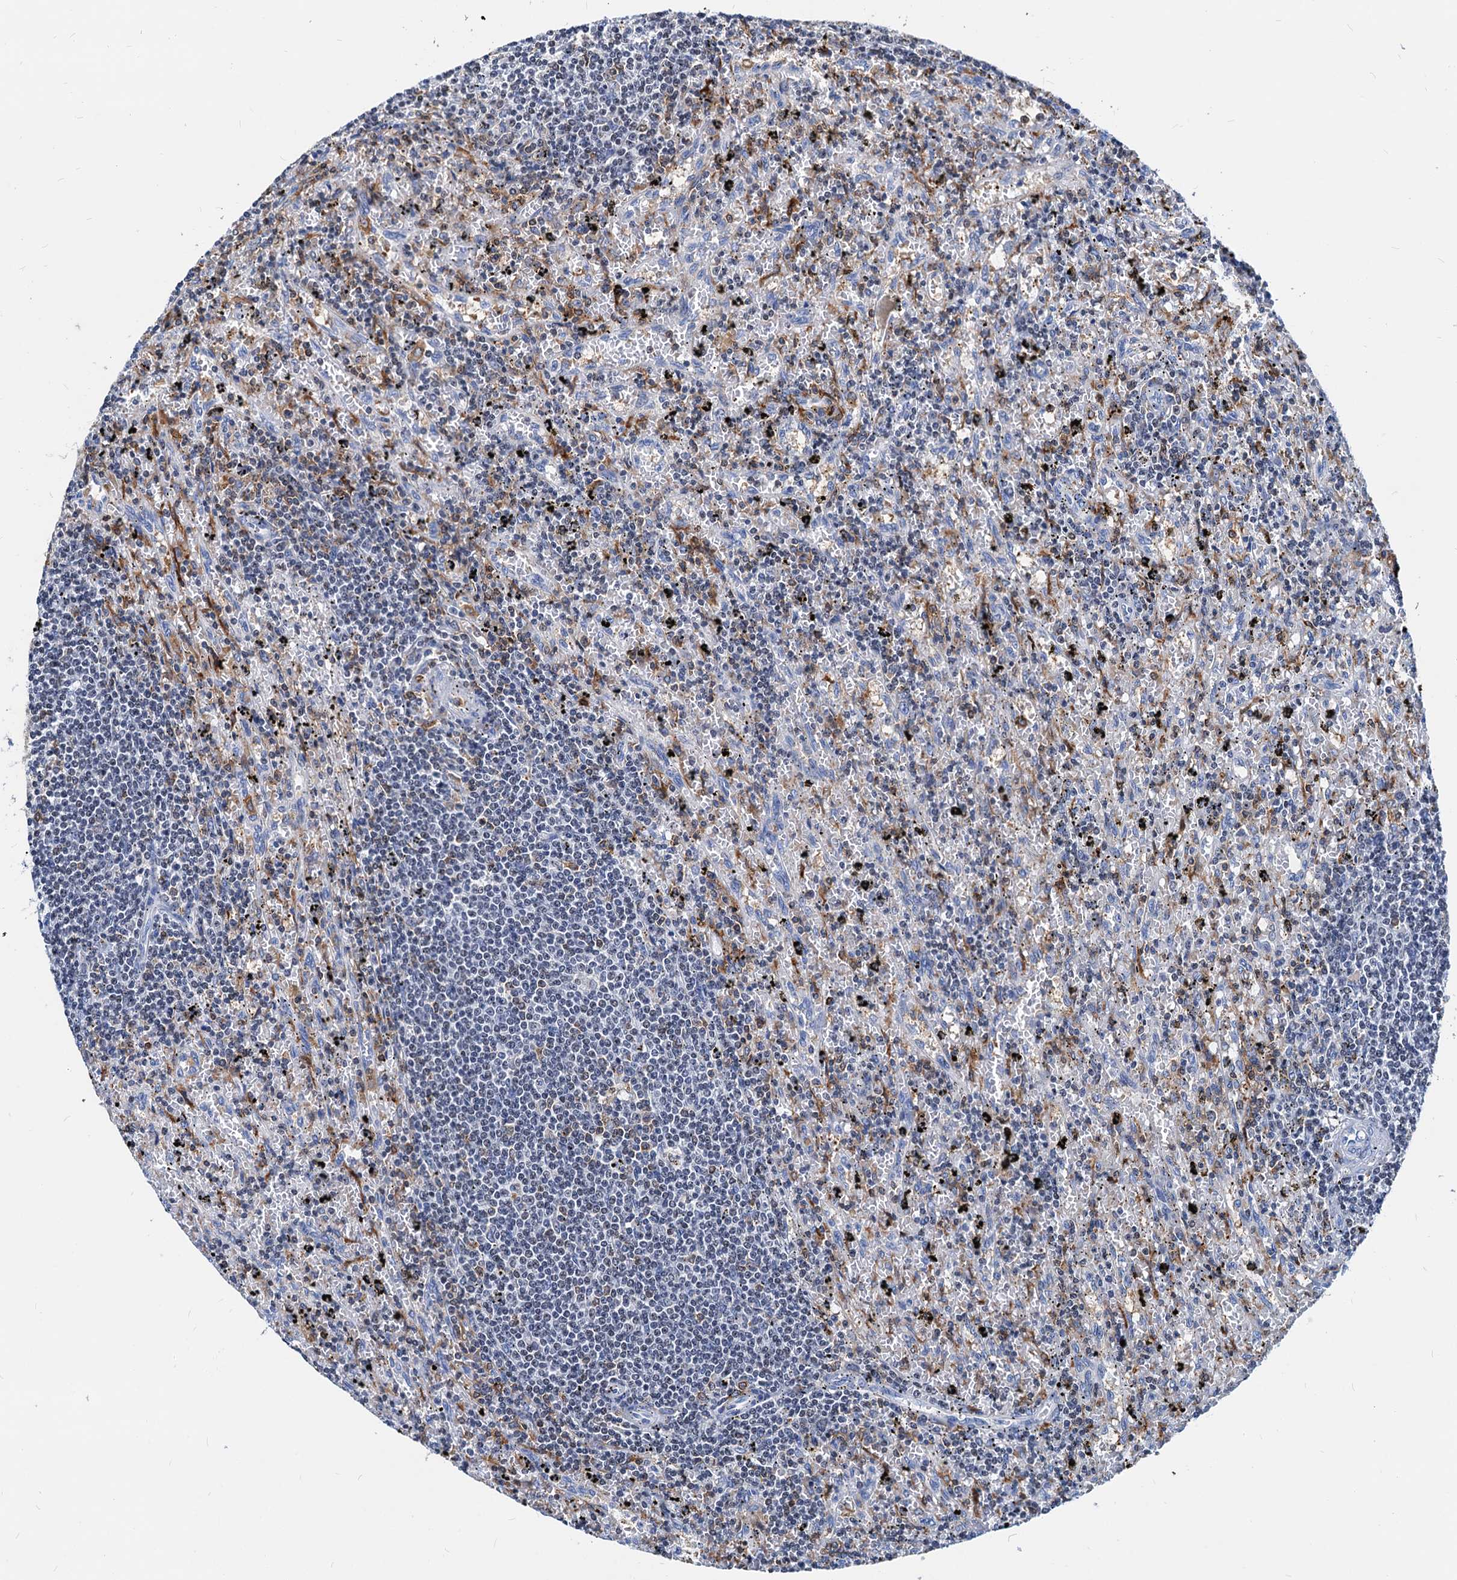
{"staining": {"intensity": "negative", "quantity": "none", "location": "none"}, "tissue": "lymphoma", "cell_type": "Tumor cells", "image_type": "cancer", "snomed": [{"axis": "morphology", "description": "Malignant lymphoma, non-Hodgkin's type, Low grade"}, {"axis": "topography", "description": "Spleen"}], "caption": "The immunohistochemistry image has no significant positivity in tumor cells of low-grade malignant lymphoma, non-Hodgkin's type tissue.", "gene": "LCP2", "patient": {"sex": "male", "age": 76}}